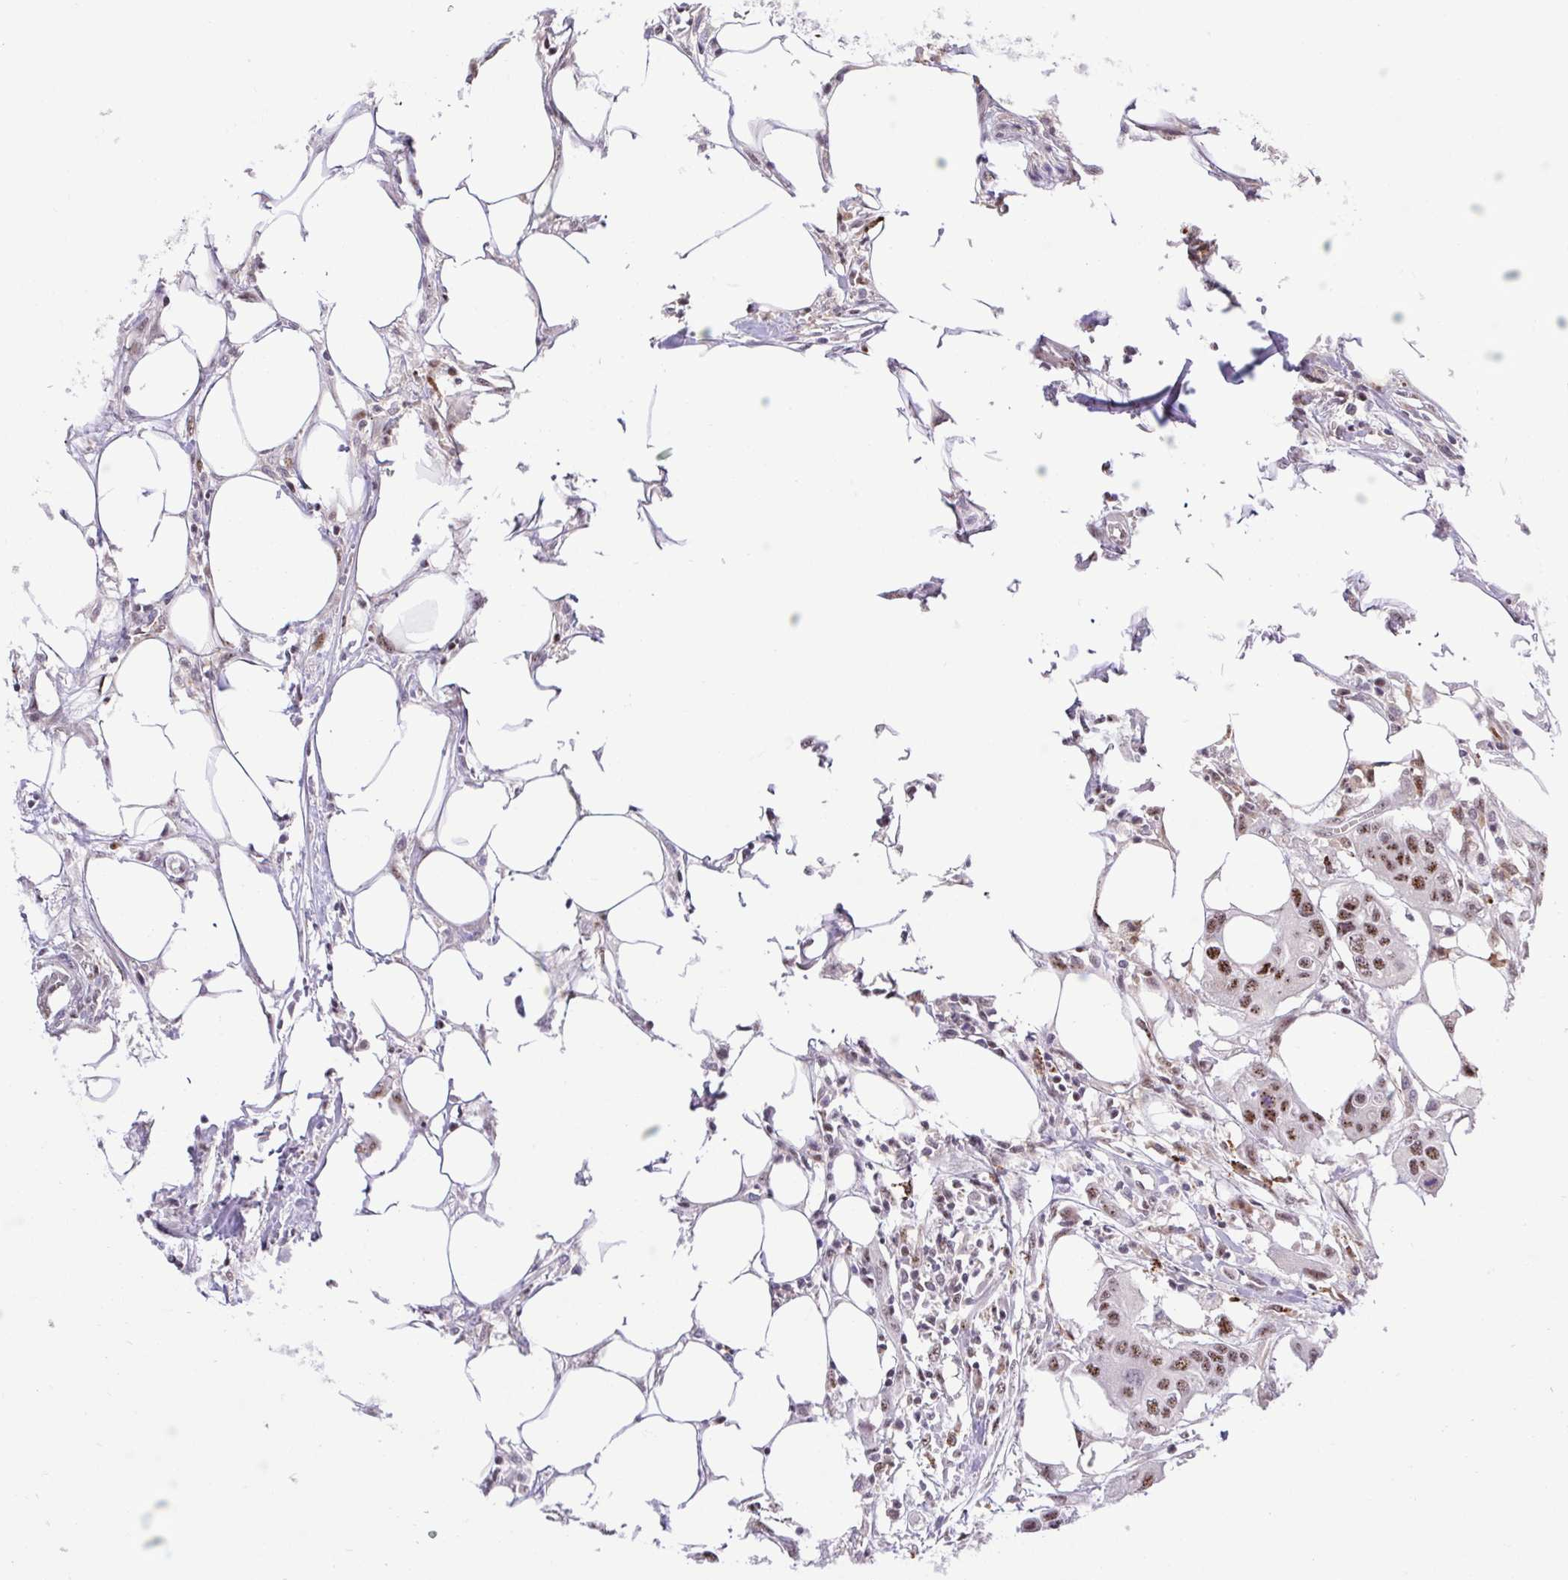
{"staining": {"intensity": "moderate", "quantity": ">75%", "location": "nuclear"}, "tissue": "colorectal cancer", "cell_type": "Tumor cells", "image_type": "cancer", "snomed": [{"axis": "morphology", "description": "Adenocarcinoma, NOS"}, {"axis": "topography", "description": "Colon"}], "caption": "A high-resolution image shows IHC staining of adenocarcinoma (colorectal), which reveals moderate nuclear staining in about >75% of tumor cells. The staining was performed using DAB (3,3'-diaminobenzidine), with brown indicating positive protein expression. Nuclei are stained blue with hematoxylin.", "gene": "ERG", "patient": {"sex": "male", "age": 77}}